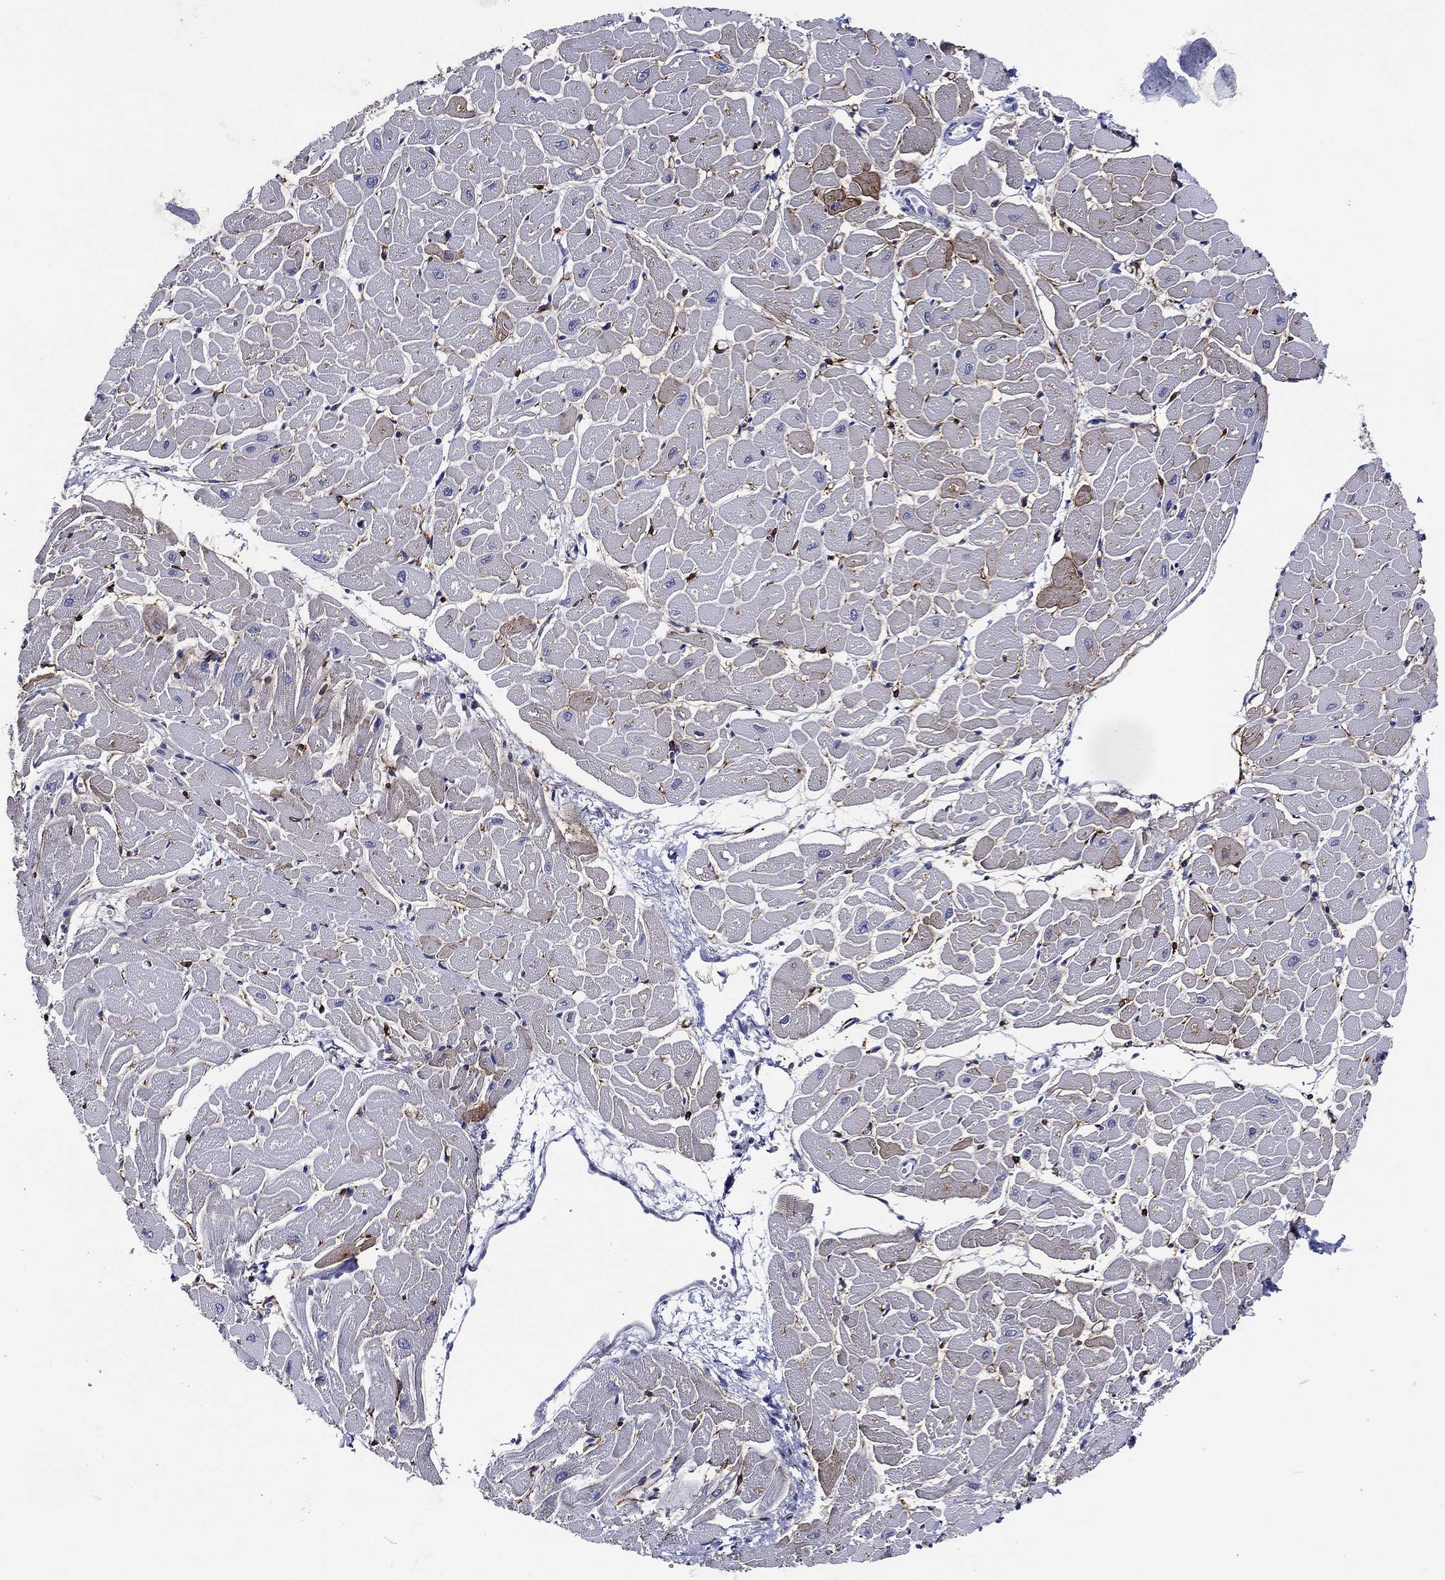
{"staining": {"intensity": "moderate", "quantity": "<25%", "location": "cytoplasmic/membranous"}, "tissue": "heart muscle", "cell_type": "Cardiomyocytes", "image_type": "normal", "snomed": [{"axis": "morphology", "description": "Normal tissue, NOS"}, {"axis": "topography", "description": "Heart"}], "caption": "Human heart muscle stained with a brown dye demonstrates moderate cytoplasmic/membranous positive positivity in about <25% of cardiomyocytes.", "gene": "ACE2", "patient": {"sex": "male", "age": 57}}